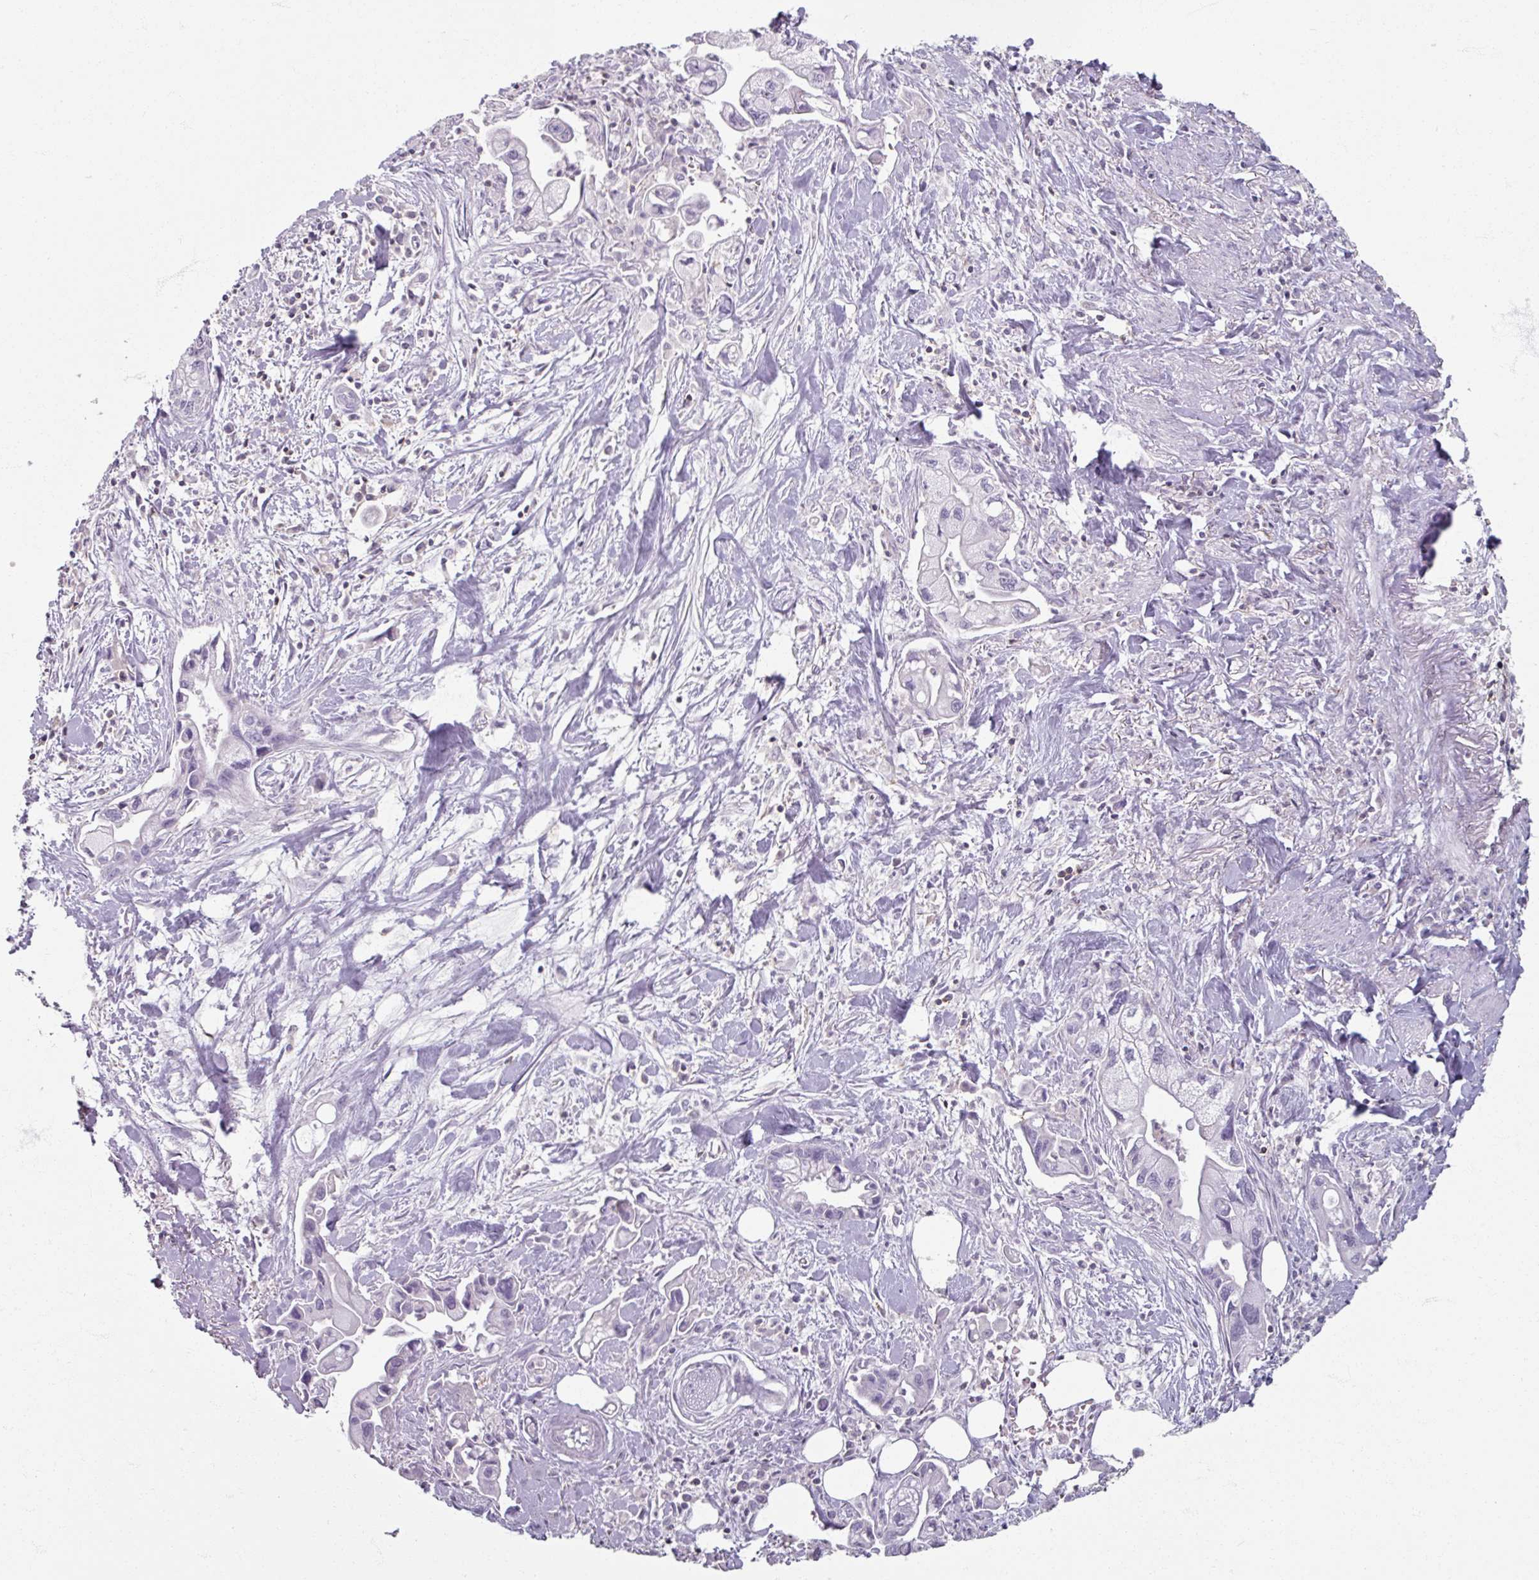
{"staining": {"intensity": "negative", "quantity": "none", "location": "none"}, "tissue": "pancreatic cancer", "cell_type": "Tumor cells", "image_type": "cancer", "snomed": [{"axis": "morphology", "description": "Adenocarcinoma, NOS"}, {"axis": "topography", "description": "Pancreas"}], "caption": "High magnification brightfield microscopy of pancreatic adenocarcinoma stained with DAB (brown) and counterstained with hematoxylin (blue): tumor cells show no significant staining.", "gene": "PTPRC", "patient": {"sex": "male", "age": 61}}